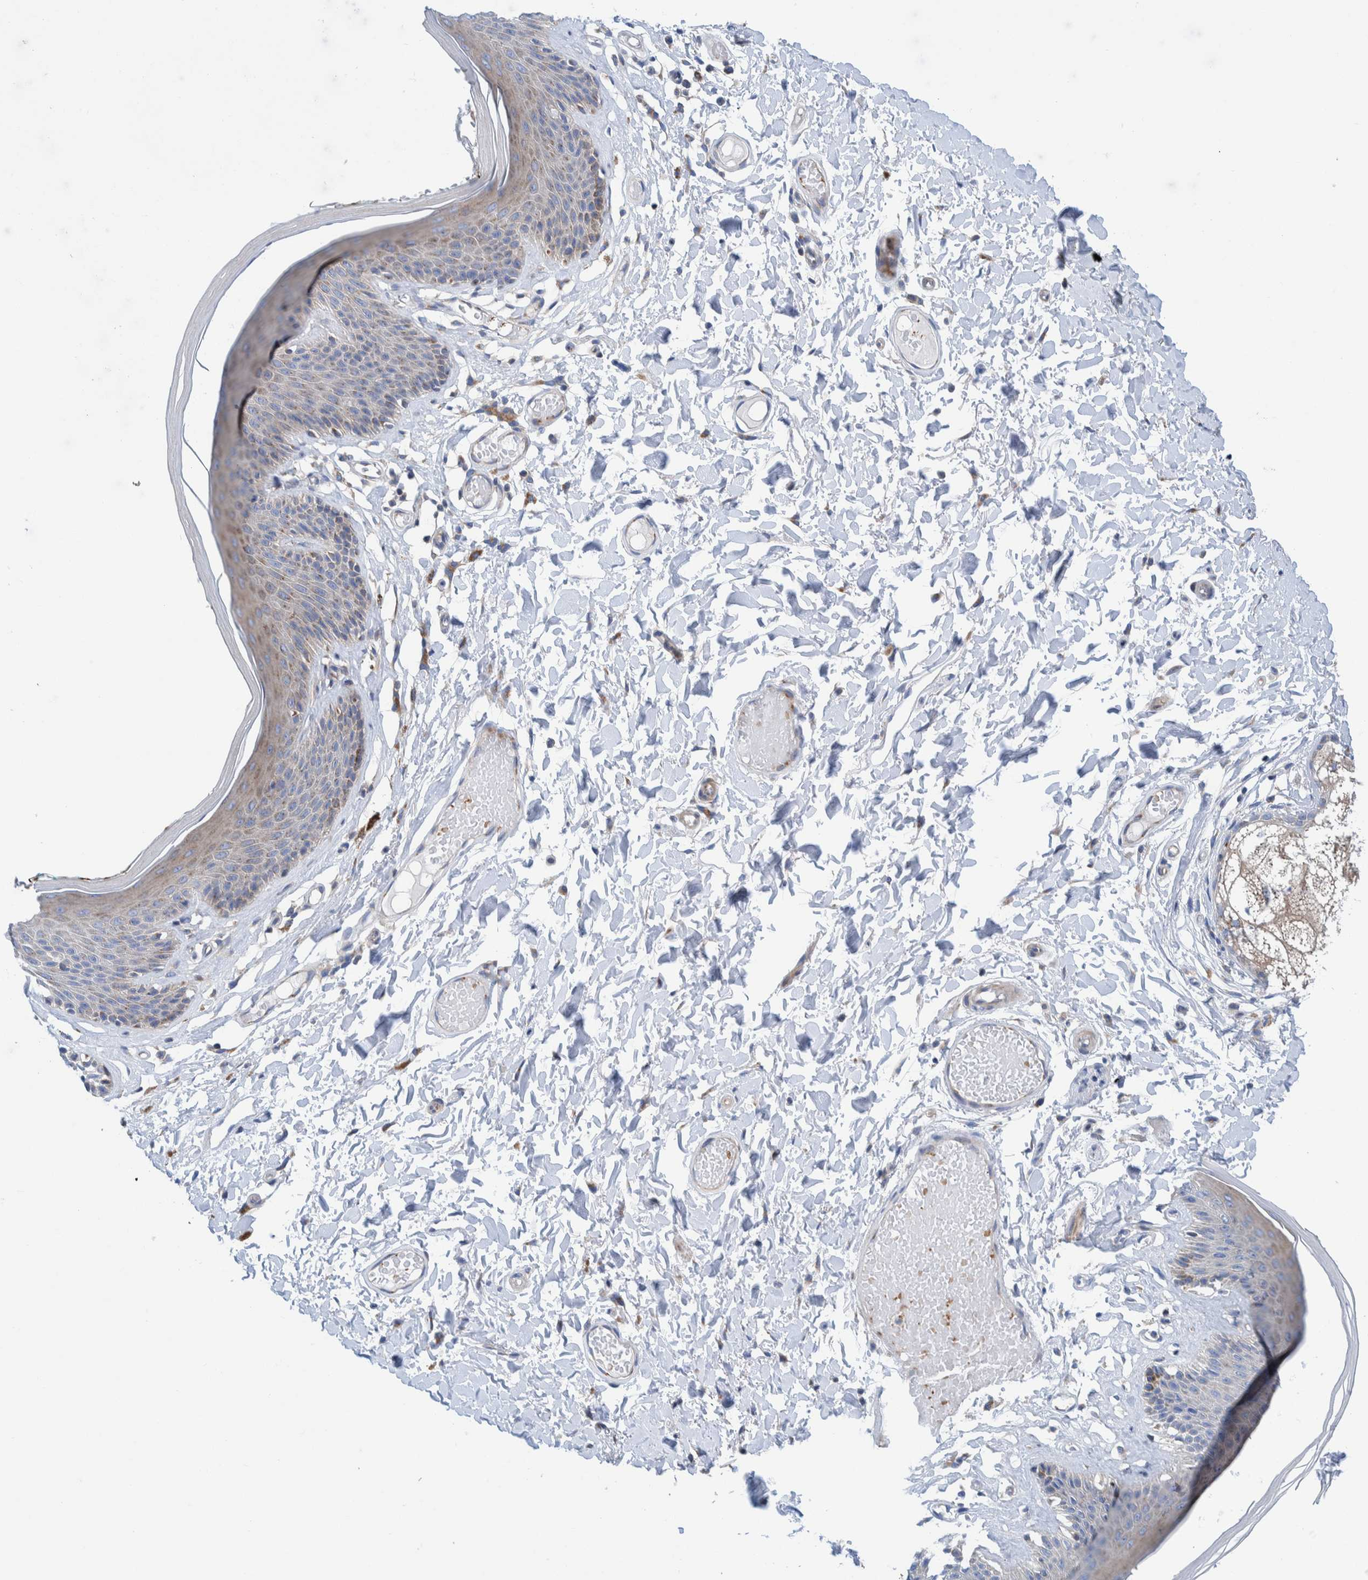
{"staining": {"intensity": "weak", "quantity": "25%-75%", "location": "cytoplasmic/membranous"}, "tissue": "skin", "cell_type": "Epidermal cells", "image_type": "normal", "snomed": [{"axis": "morphology", "description": "Normal tissue, NOS"}, {"axis": "topography", "description": "Vulva"}], "caption": "About 25%-75% of epidermal cells in benign human skin show weak cytoplasmic/membranous protein expression as visualized by brown immunohistochemical staining.", "gene": "TRIM58", "patient": {"sex": "female", "age": 73}}